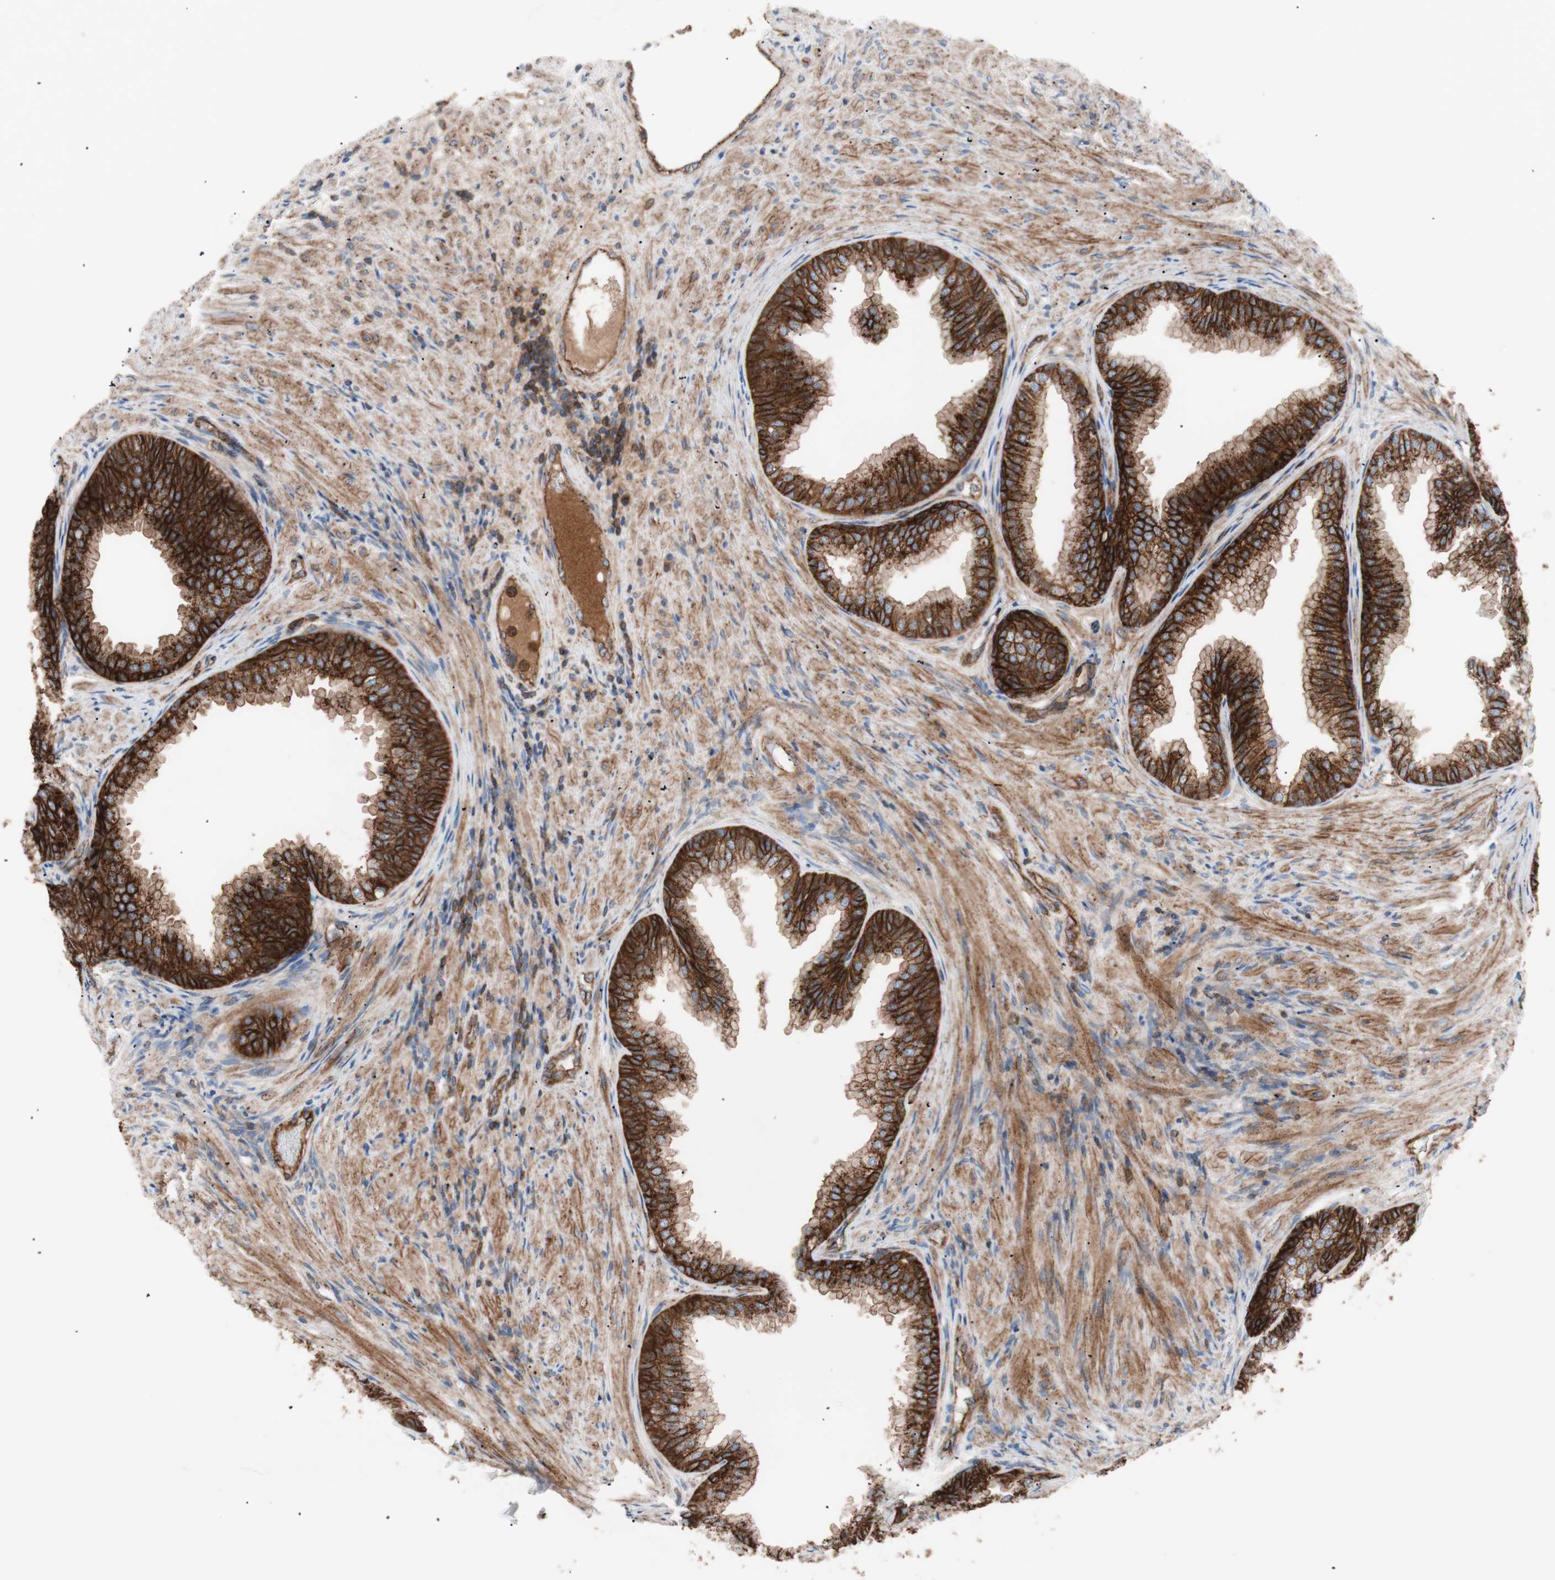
{"staining": {"intensity": "strong", "quantity": ">75%", "location": "cytoplasmic/membranous"}, "tissue": "prostate", "cell_type": "Glandular cells", "image_type": "normal", "snomed": [{"axis": "morphology", "description": "Normal tissue, NOS"}, {"axis": "topography", "description": "Prostate"}], "caption": "Immunohistochemical staining of benign prostate exhibits strong cytoplasmic/membranous protein positivity in about >75% of glandular cells. Nuclei are stained in blue.", "gene": "FLOT2", "patient": {"sex": "male", "age": 76}}